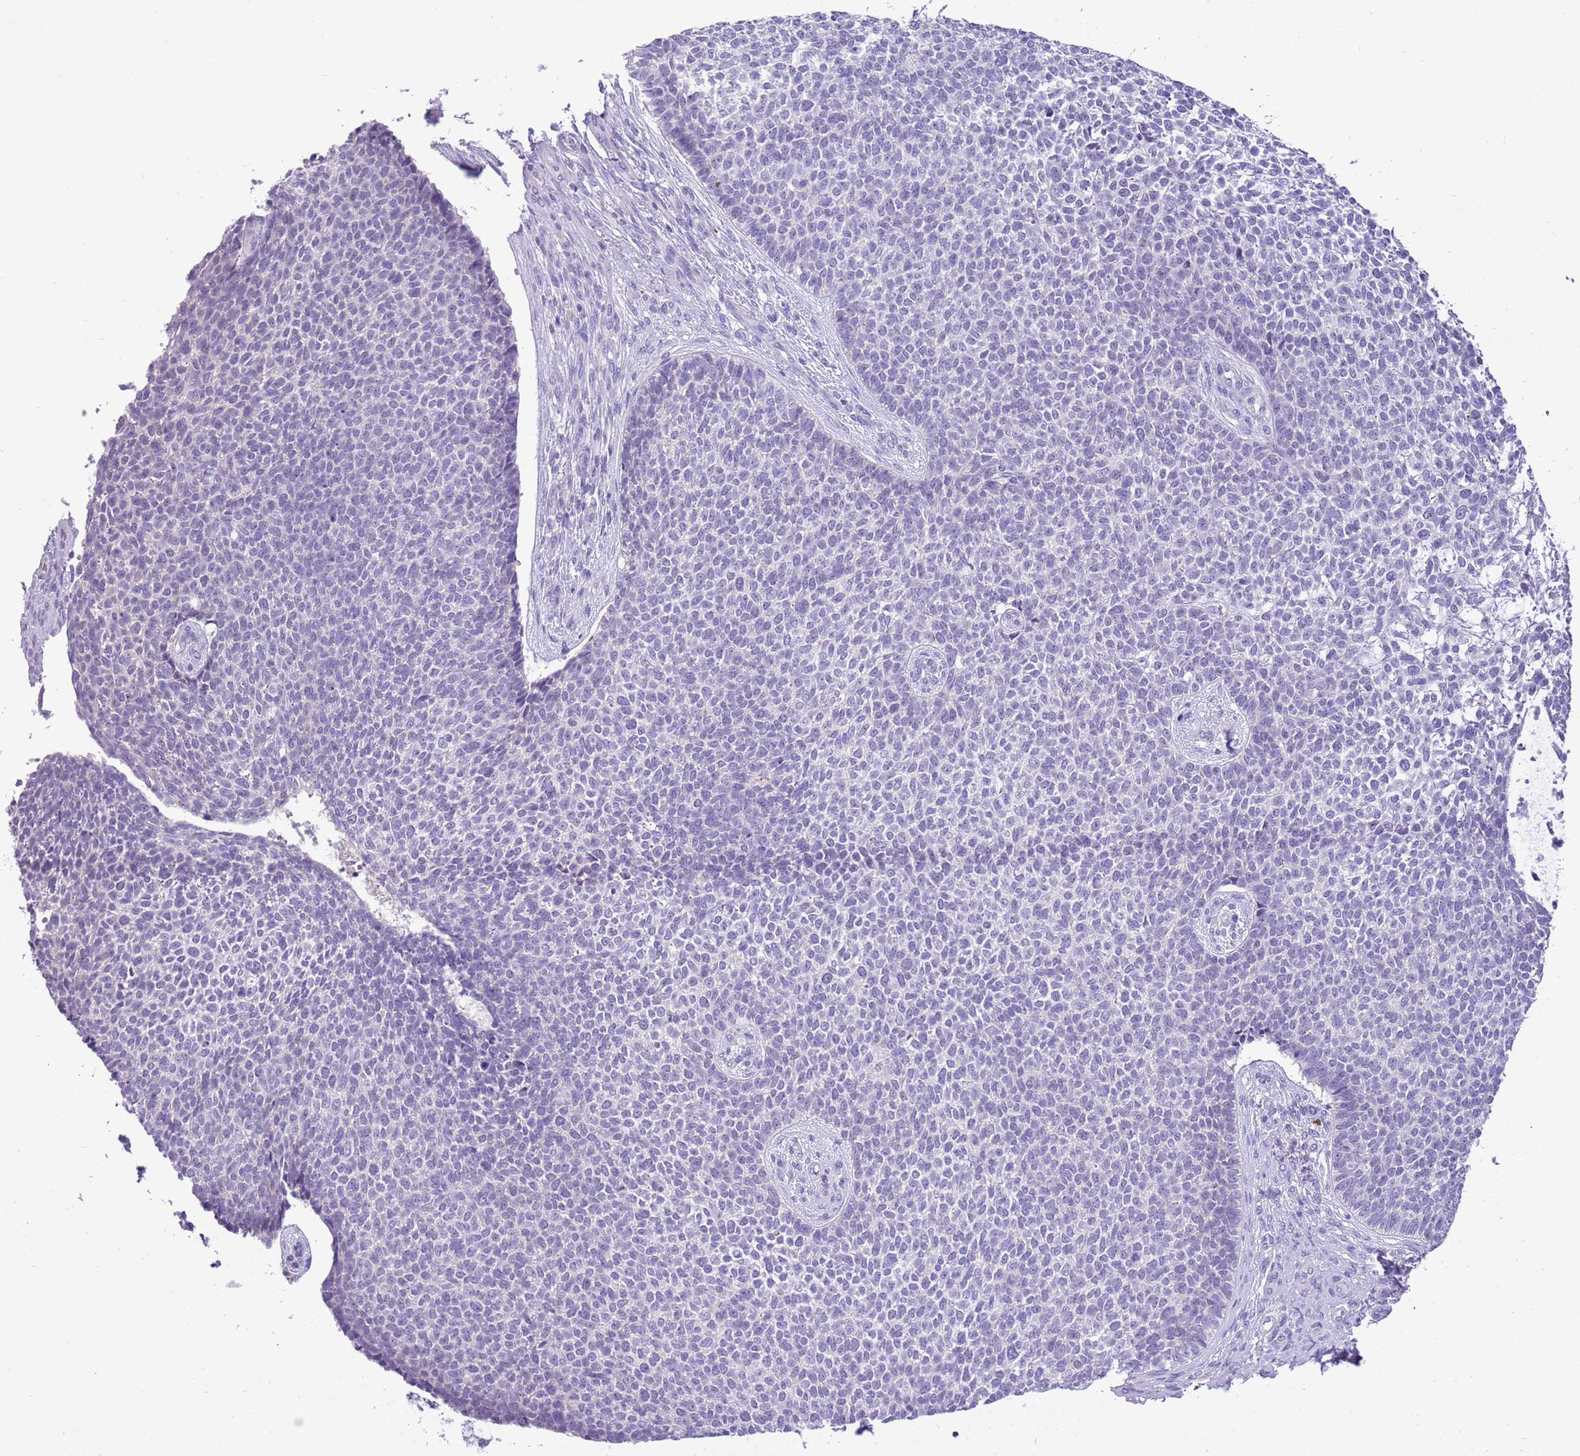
{"staining": {"intensity": "negative", "quantity": "none", "location": "none"}, "tissue": "skin cancer", "cell_type": "Tumor cells", "image_type": "cancer", "snomed": [{"axis": "morphology", "description": "Basal cell carcinoma"}, {"axis": "topography", "description": "Skin"}], "caption": "IHC photomicrograph of human skin basal cell carcinoma stained for a protein (brown), which demonstrates no staining in tumor cells.", "gene": "SCAMP5", "patient": {"sex": "female", "age": 84}}